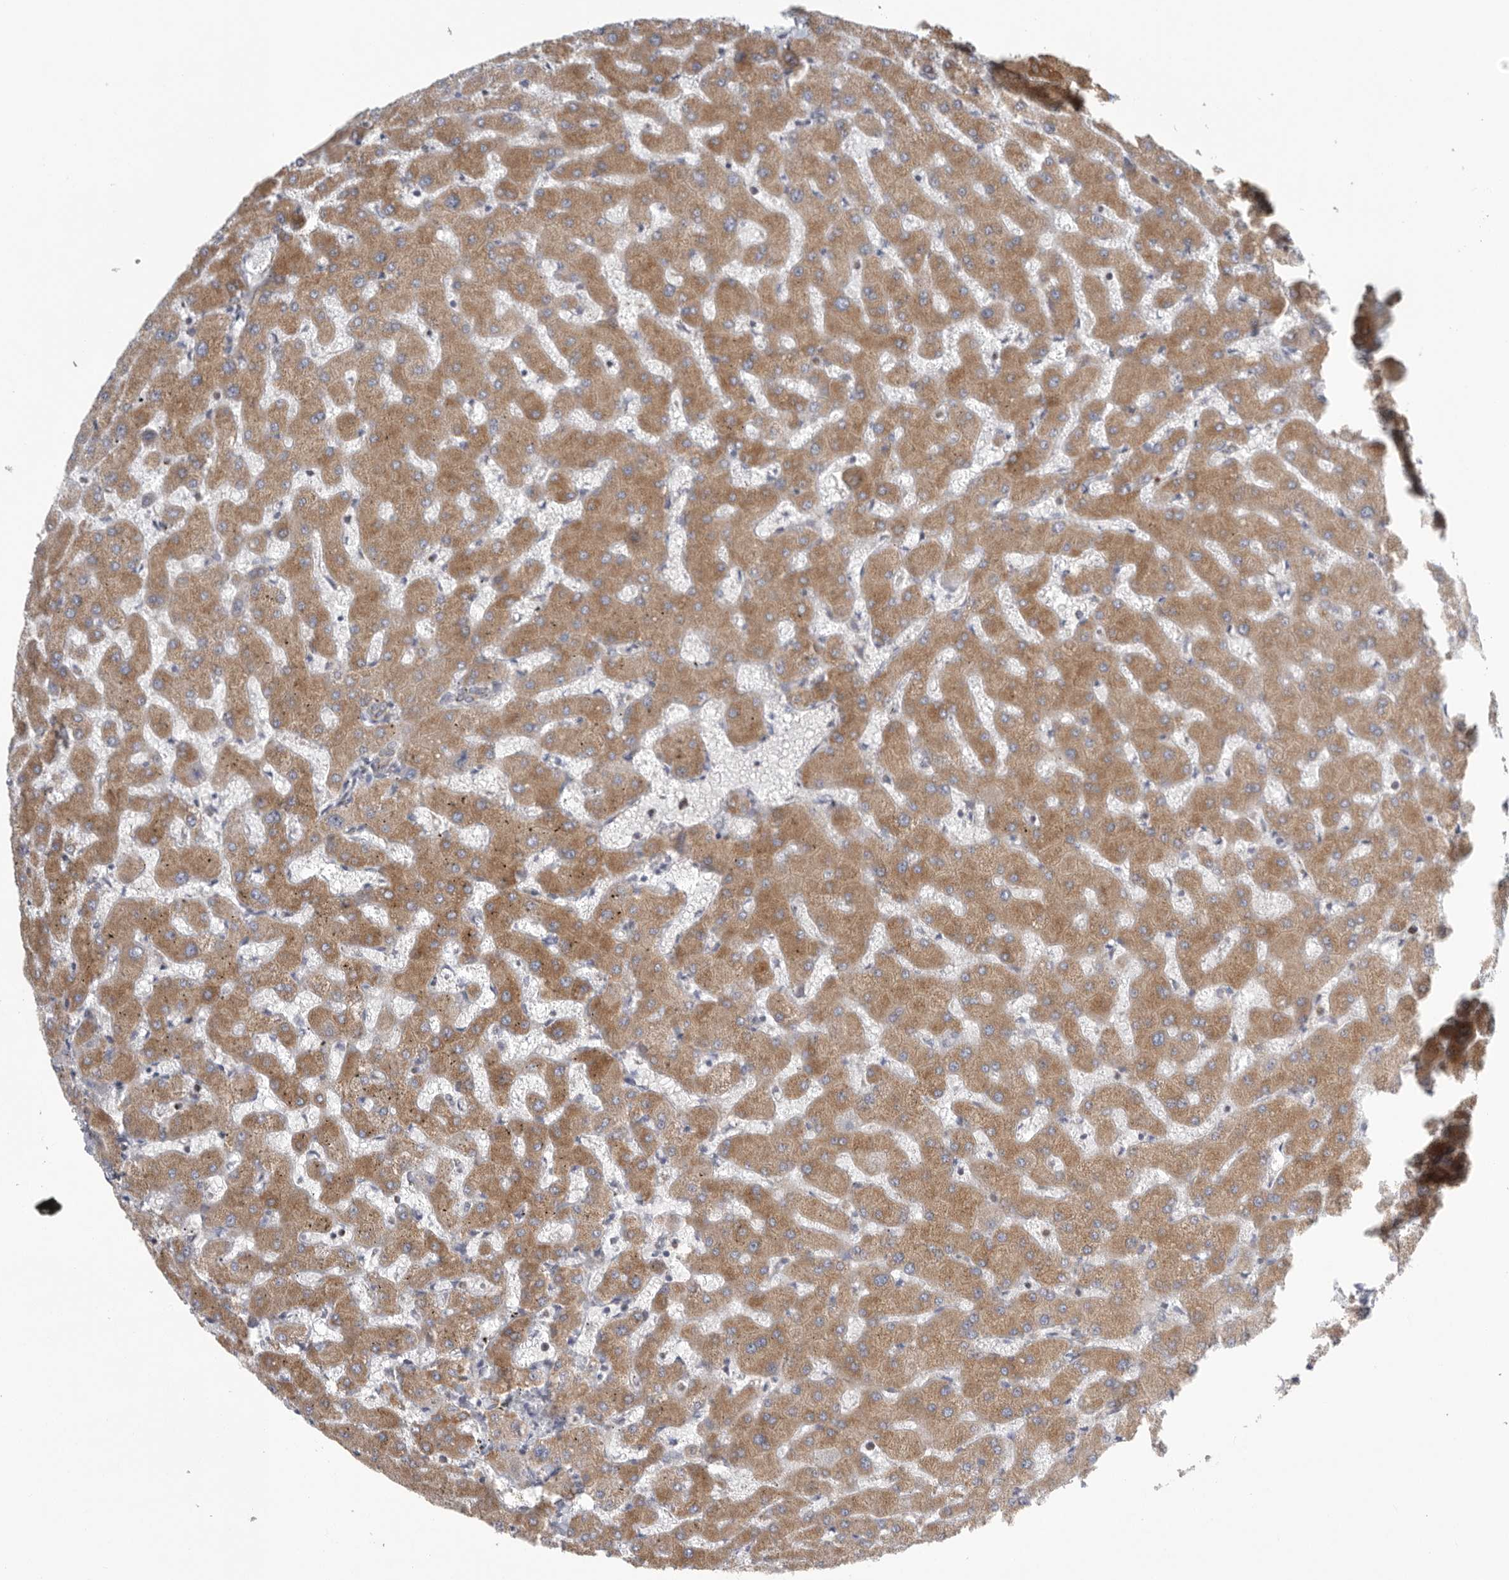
{"staining": {"intensity": "moderate", "quantity": ">75%", "location": "cytoplasmic/membranous"}, "tissue": "liver", "cell_type": "Cholangiocytes", "image_type": "normal", "snomed": [{"axis": "morphology", "description": "Normal tissue, NOS"}, {"axis": "topography", "description": "Liver"}], "caption": "There is medium levels of moderate cytoplasmic/membranous positivity in cholangiocytes of unremarkable liver, as demonstrated by immunohistochemical staining (brown color).", "gene": "FKBP8", "patient": {"sex": "female", "age": 63}}